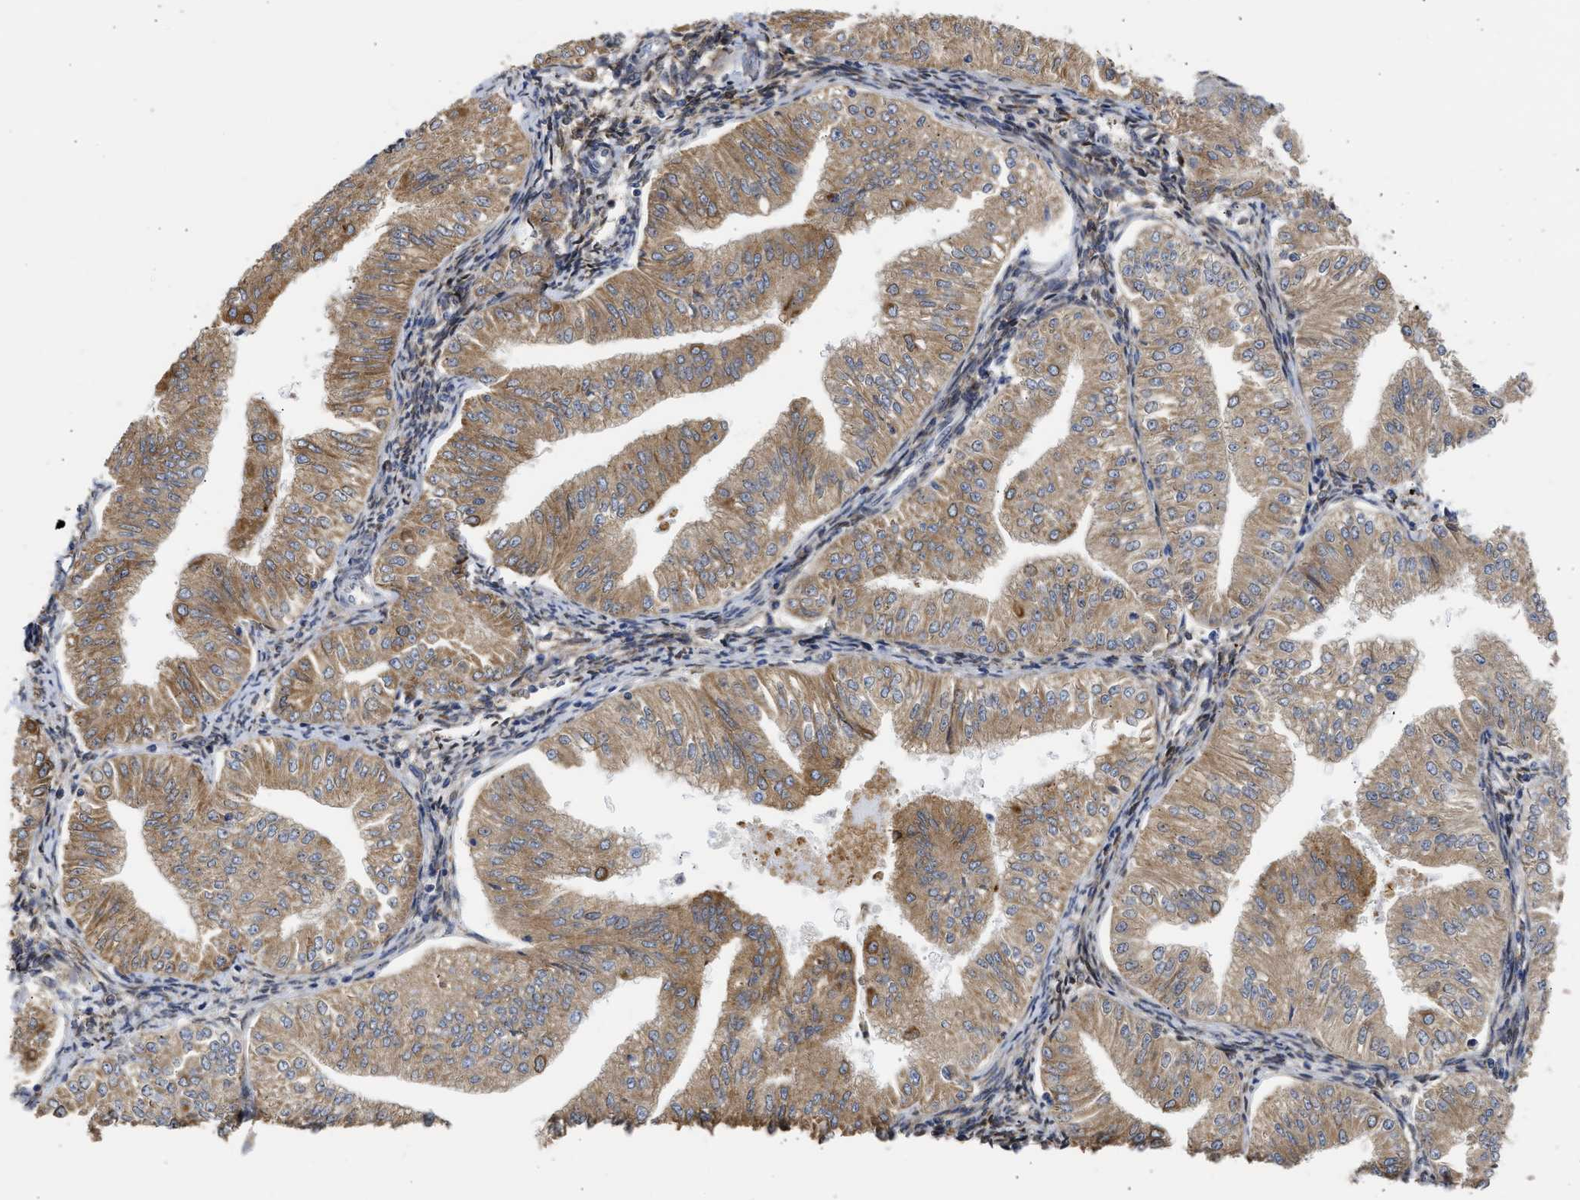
{"staining": {"intensity": "moderate", "quantity": ">75%", "location": "cytoplasmic/membranous"}, "tissue": "endometrial cancer", "cell_type": "Tumor cells", "image_type": "cancer", "snomed": [{"axis": "morphology", "description": "Normal tissue, NOS"}, {"axis": "morphology", "description": "Adenocarcinoma, NOS"}, {"axis": "topography", "description": "Endometrium"}], "caption": "DAB (3,3'-diaminobenzidine) immunohistochemical staining of endometrial cancer (adenocarcinoma) demonstrates moderate cytoplasmic/membranous protein expression in approximately >75% of tumor cells. Nuclei are stained in blue.", "gene": "TMED1", "patient": {"sex": "female", "age": 53}}